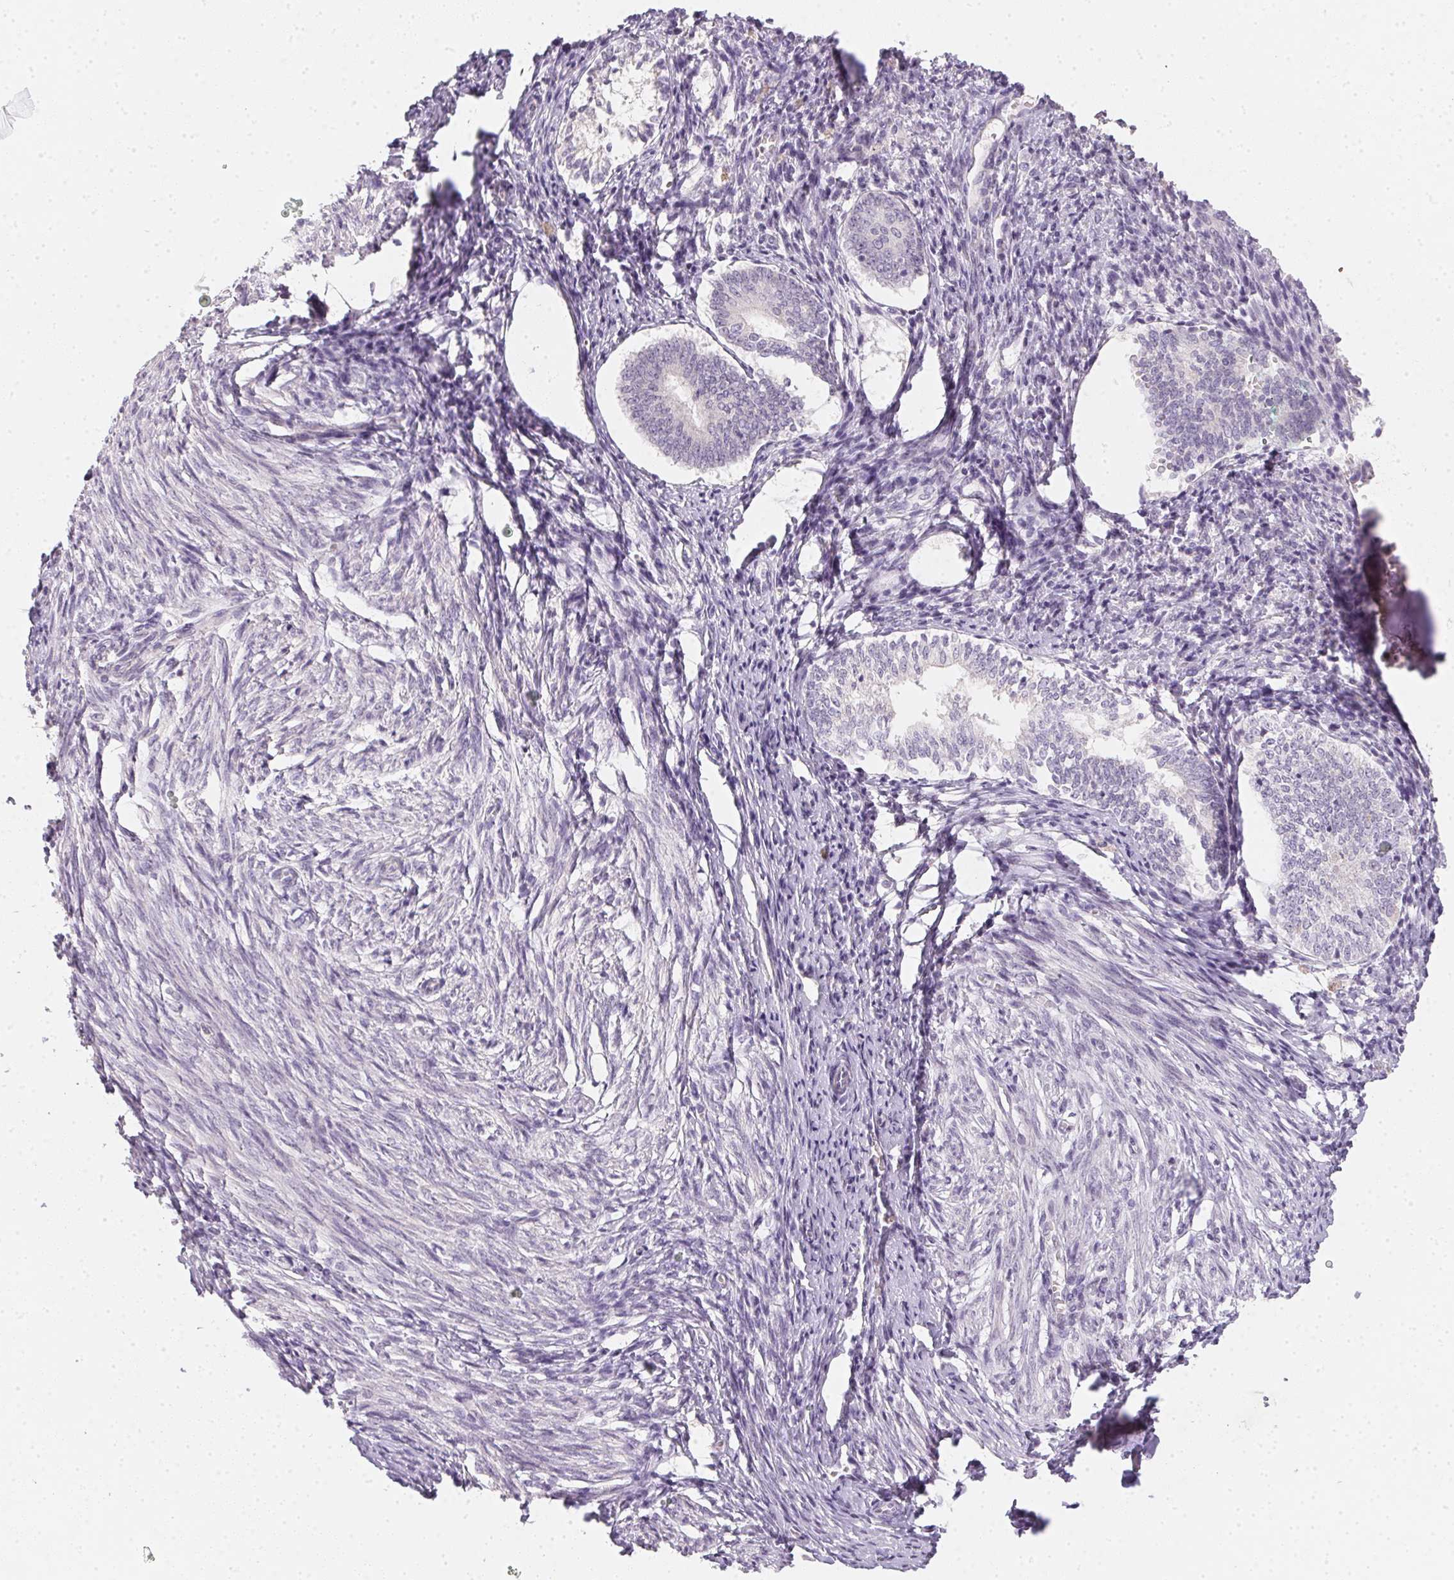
{"staining": {"intensity": "negative", "quantity": "none", "location": "none"}, "tissue": "endometrium", "cell_type": "Cells in endometrial stroma", "image_type": "normal", "snomed": [{"axis": "morphology", "description": "Normal tissue, NOS"}, {"axis": "topography", "description": "Endometrium"}], "caption": "High magnification brightfield microscopy of benign endometrium stained with DAB (brown) and counterstained with hematoxylin (blue): cells in endometrial stroma show no significant positivity. Nuclei are stained in blue.", "gene": "ZBBX", "patient": {"sex": "female", "age": 50}}